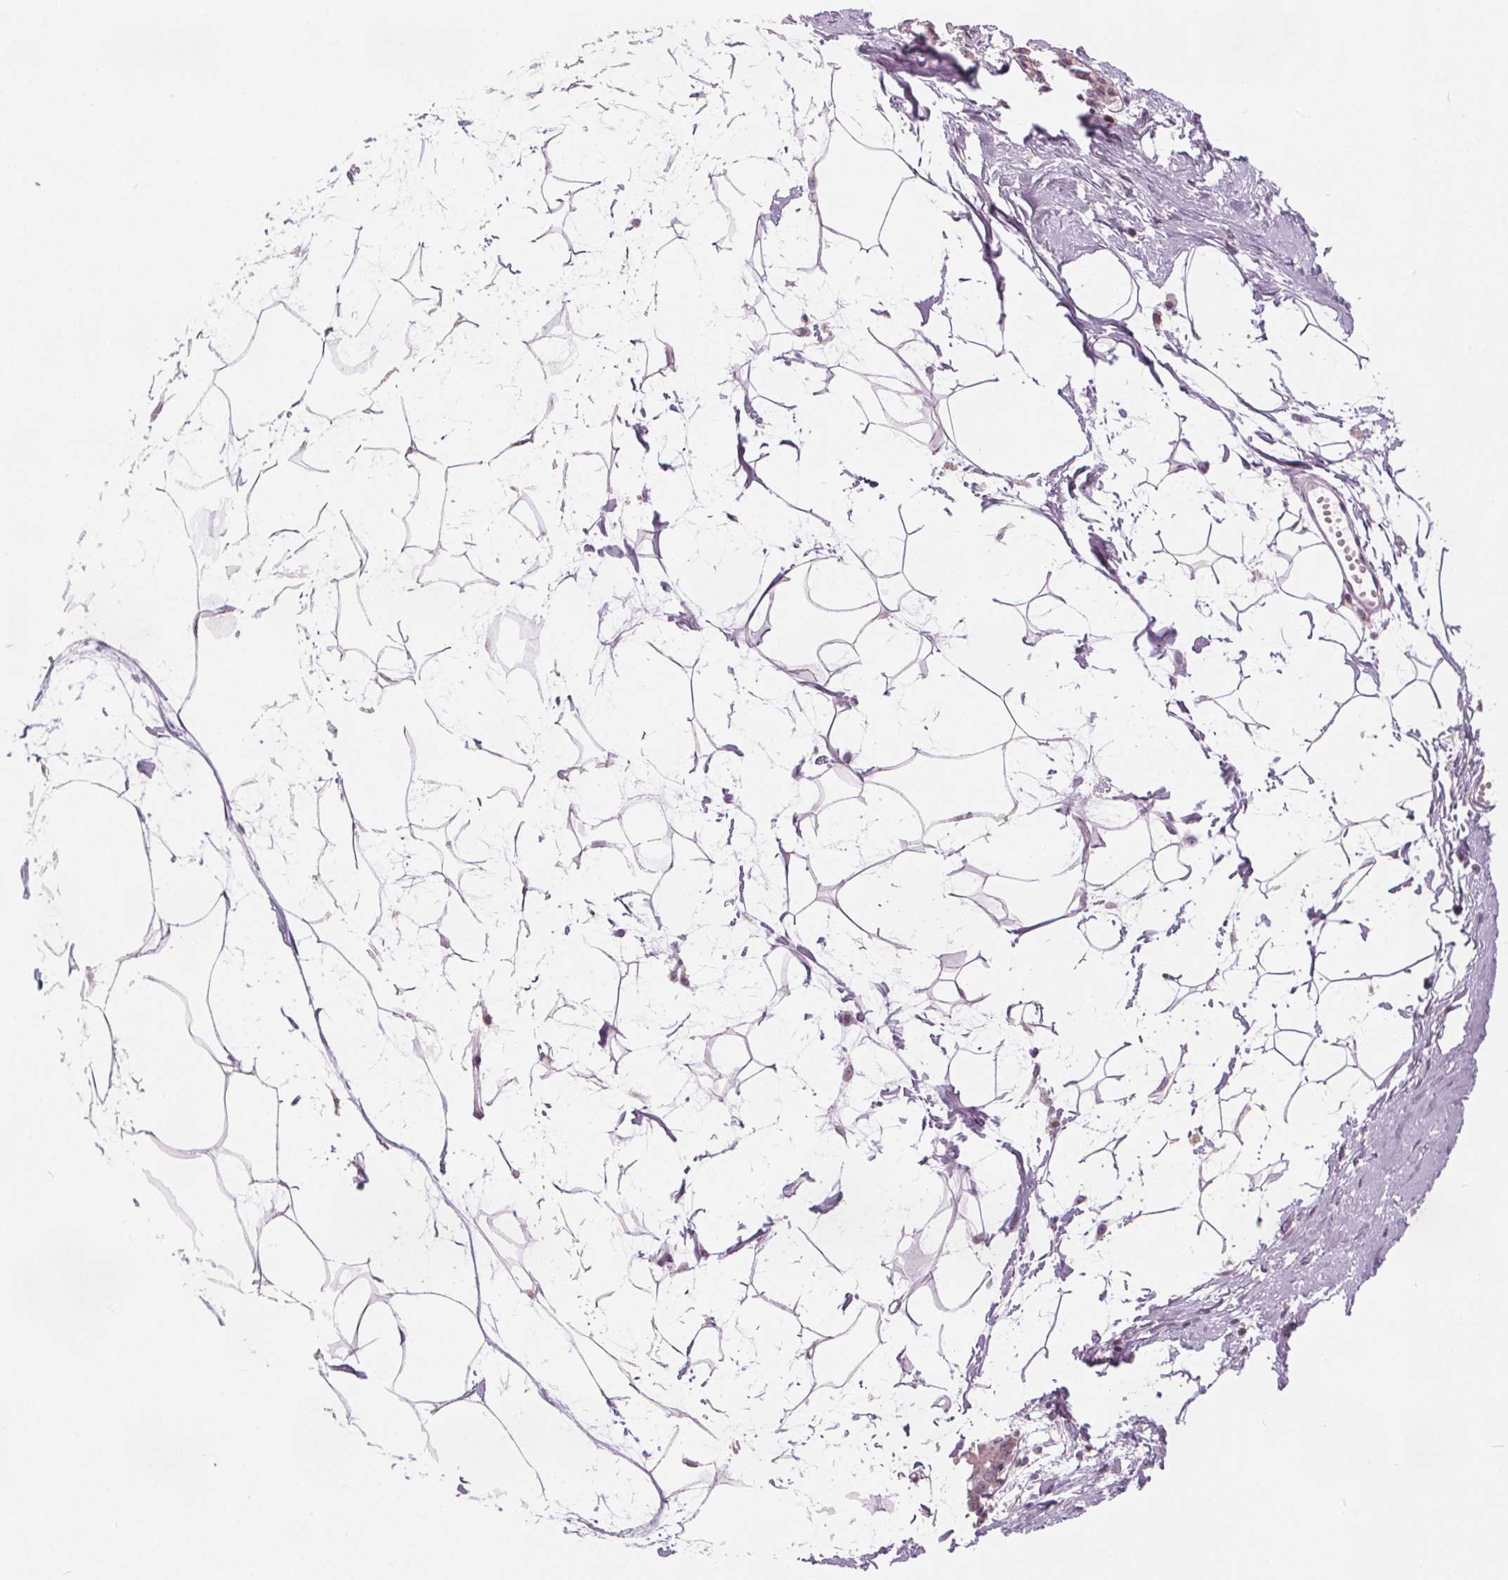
{"staining": {"intensity": "negative", "quantity": "none", "location": "none"}, "tissue": "breast", "cell_type": "Adipocytes", "image_type": "normal", "snomed": [{"axis": "morphology", "description": "Normal tissue, NOS"}, {"axis": "topography", "description": "Breast"}], "caption": "DAB (3,3'-diaminobenzidine) immunohistochemical staining of normal human breast reveals no significant positivity in adipocytes.", "gene": "DPM2", "patient": {"sex": "female", "age": 45}}